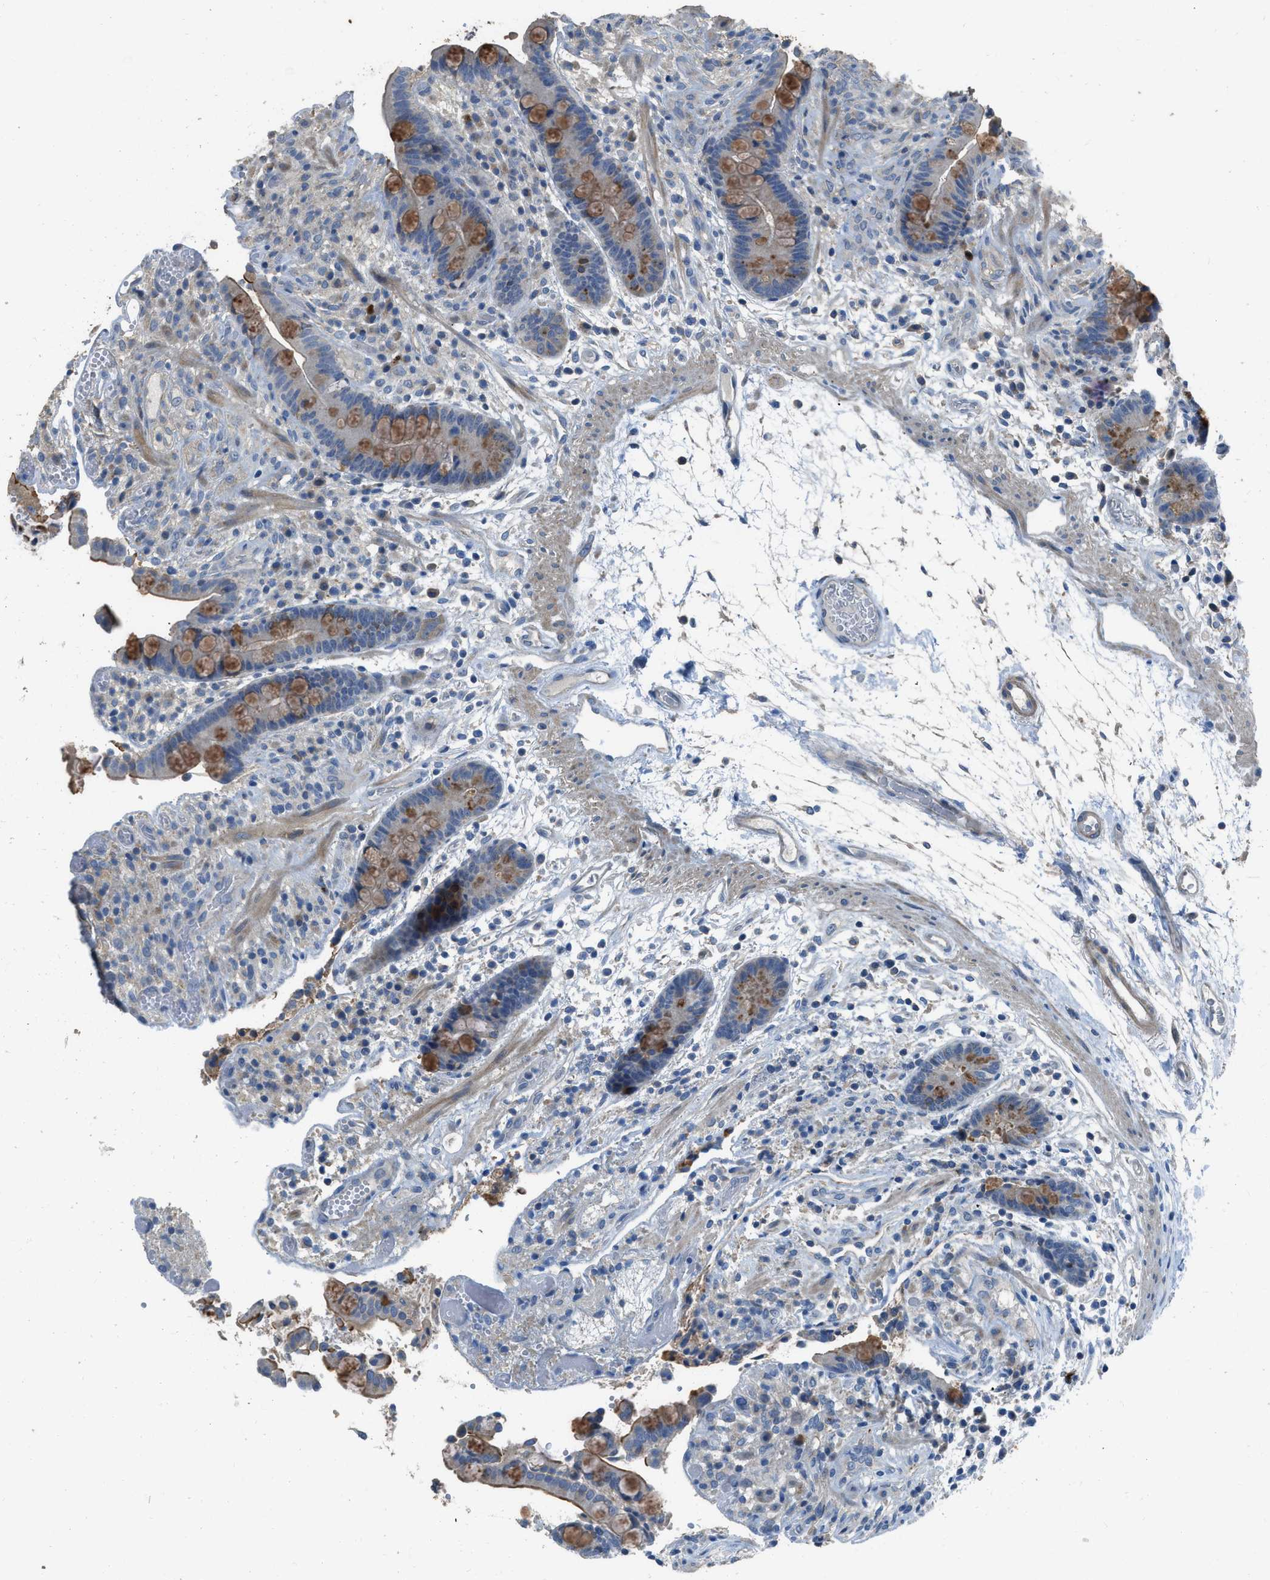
{"staining": {"intensity": "weak", "quantity": ">75%", "location": "cytoplasmic/membranous"}, "tissue": "colon", "cell_type": "Endothelial cells", "image_type": "normal", "snomed": [{"axis": "morphology", "description": "Normal tissue, NOS"}, {"axis": "topography", "description": "Colon"}], "caption": "IHC of unremarkable colon shows low levels of weak cytoplasmic/membranous positivity in approximately >75% of endothelial cells.", "gene": "TIMD4", "patient": {"sex": "male", "age": 73}}